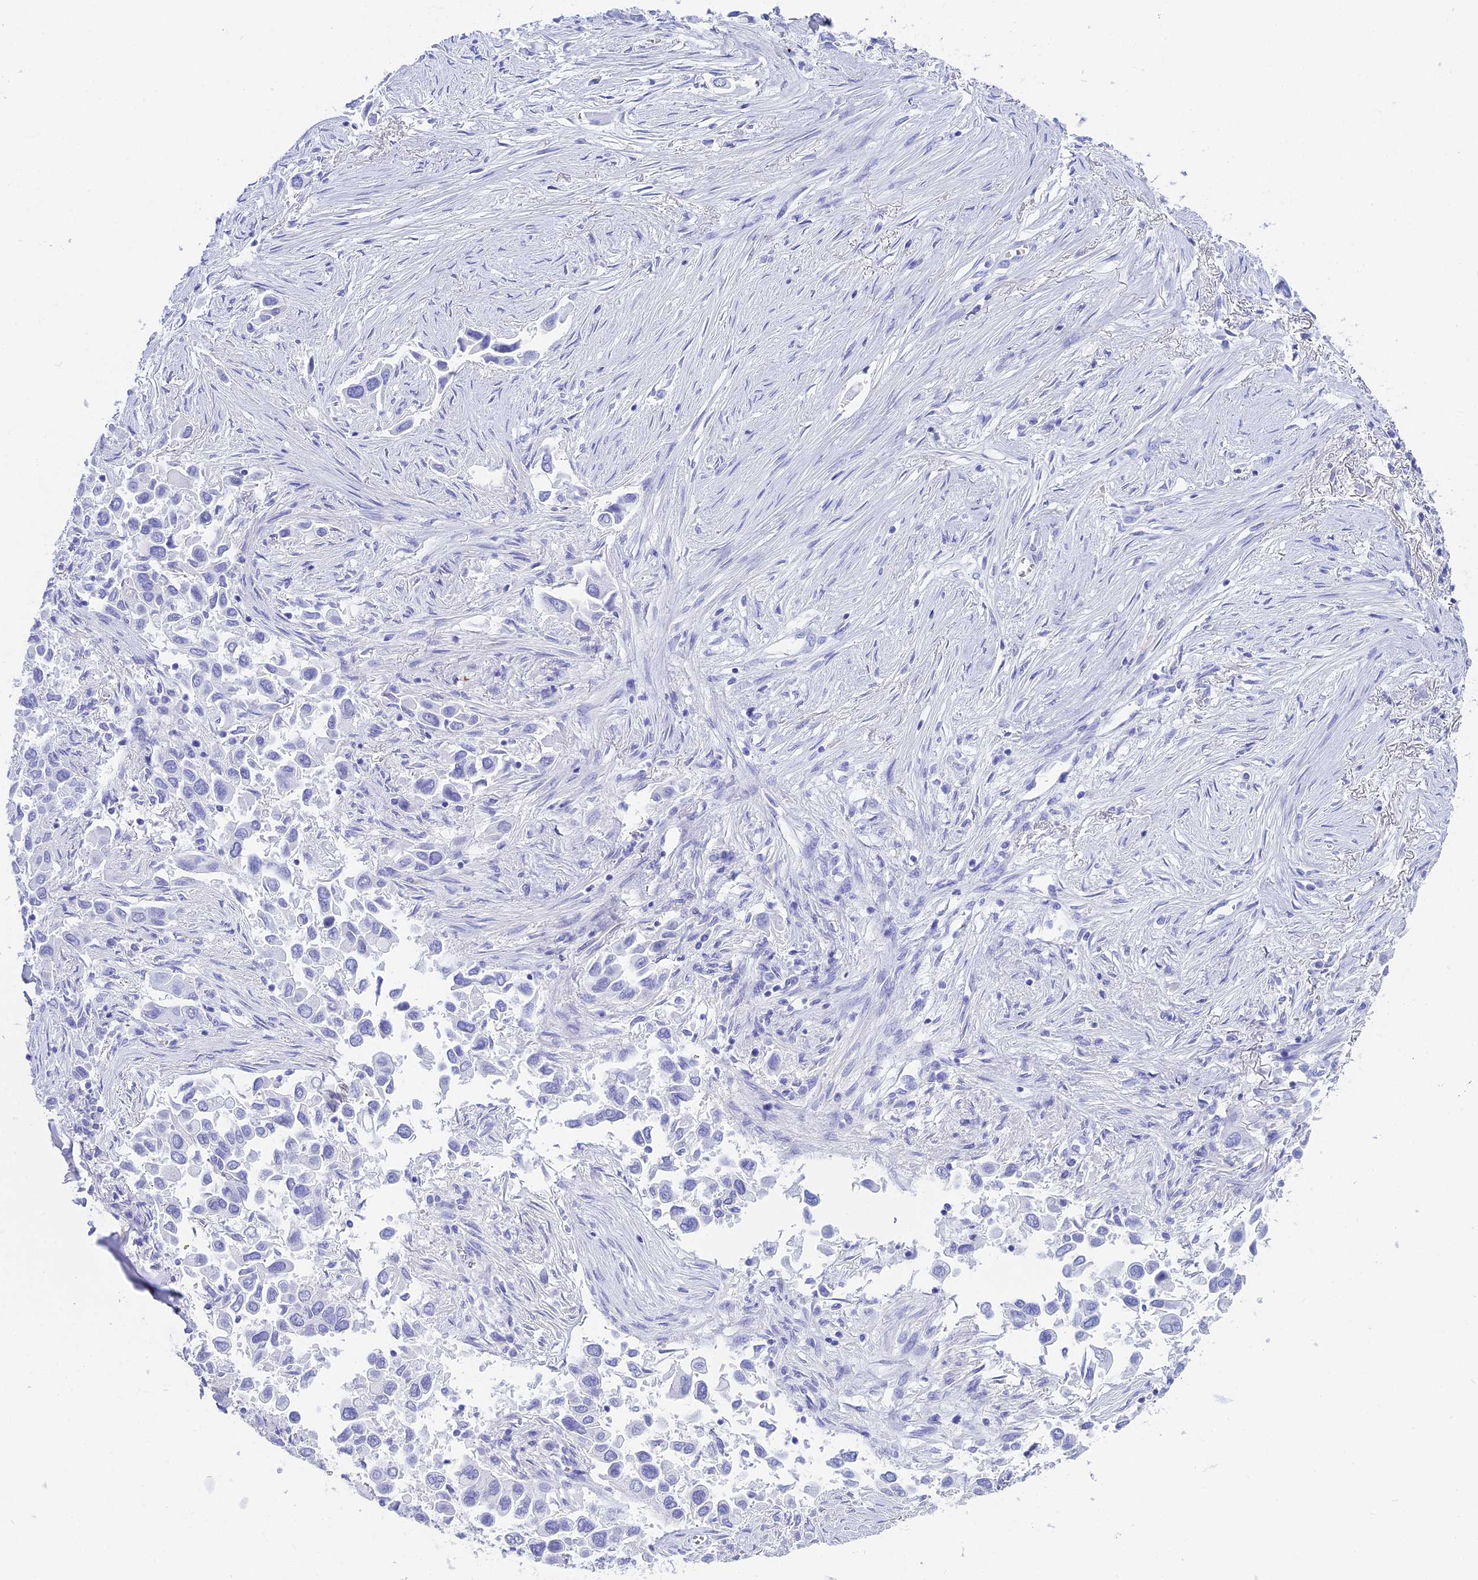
{"staining": {"intensity": "negative", "quantity": "none", "location": "none"}, "tissue": "lung cancer", "cell_type": "Tumor cells", "image_type": "cancer", "snomed": [{"axis": "morphology", "description": "Adenocarcinoma, NOS"}, {"axis": "topography", "description": "Lung"}], "caption": "A photomicrograph of lung adenocarcinoma stained for a protein exhibits no brown staining in tumor cells. Brightfield microscopy of immunohistochemistry stained with DAB (brown) and hematoxylin (blue), captured at high magnification.", "gene": "CGB2", "patient": {"sex": "female", "age": 76}}